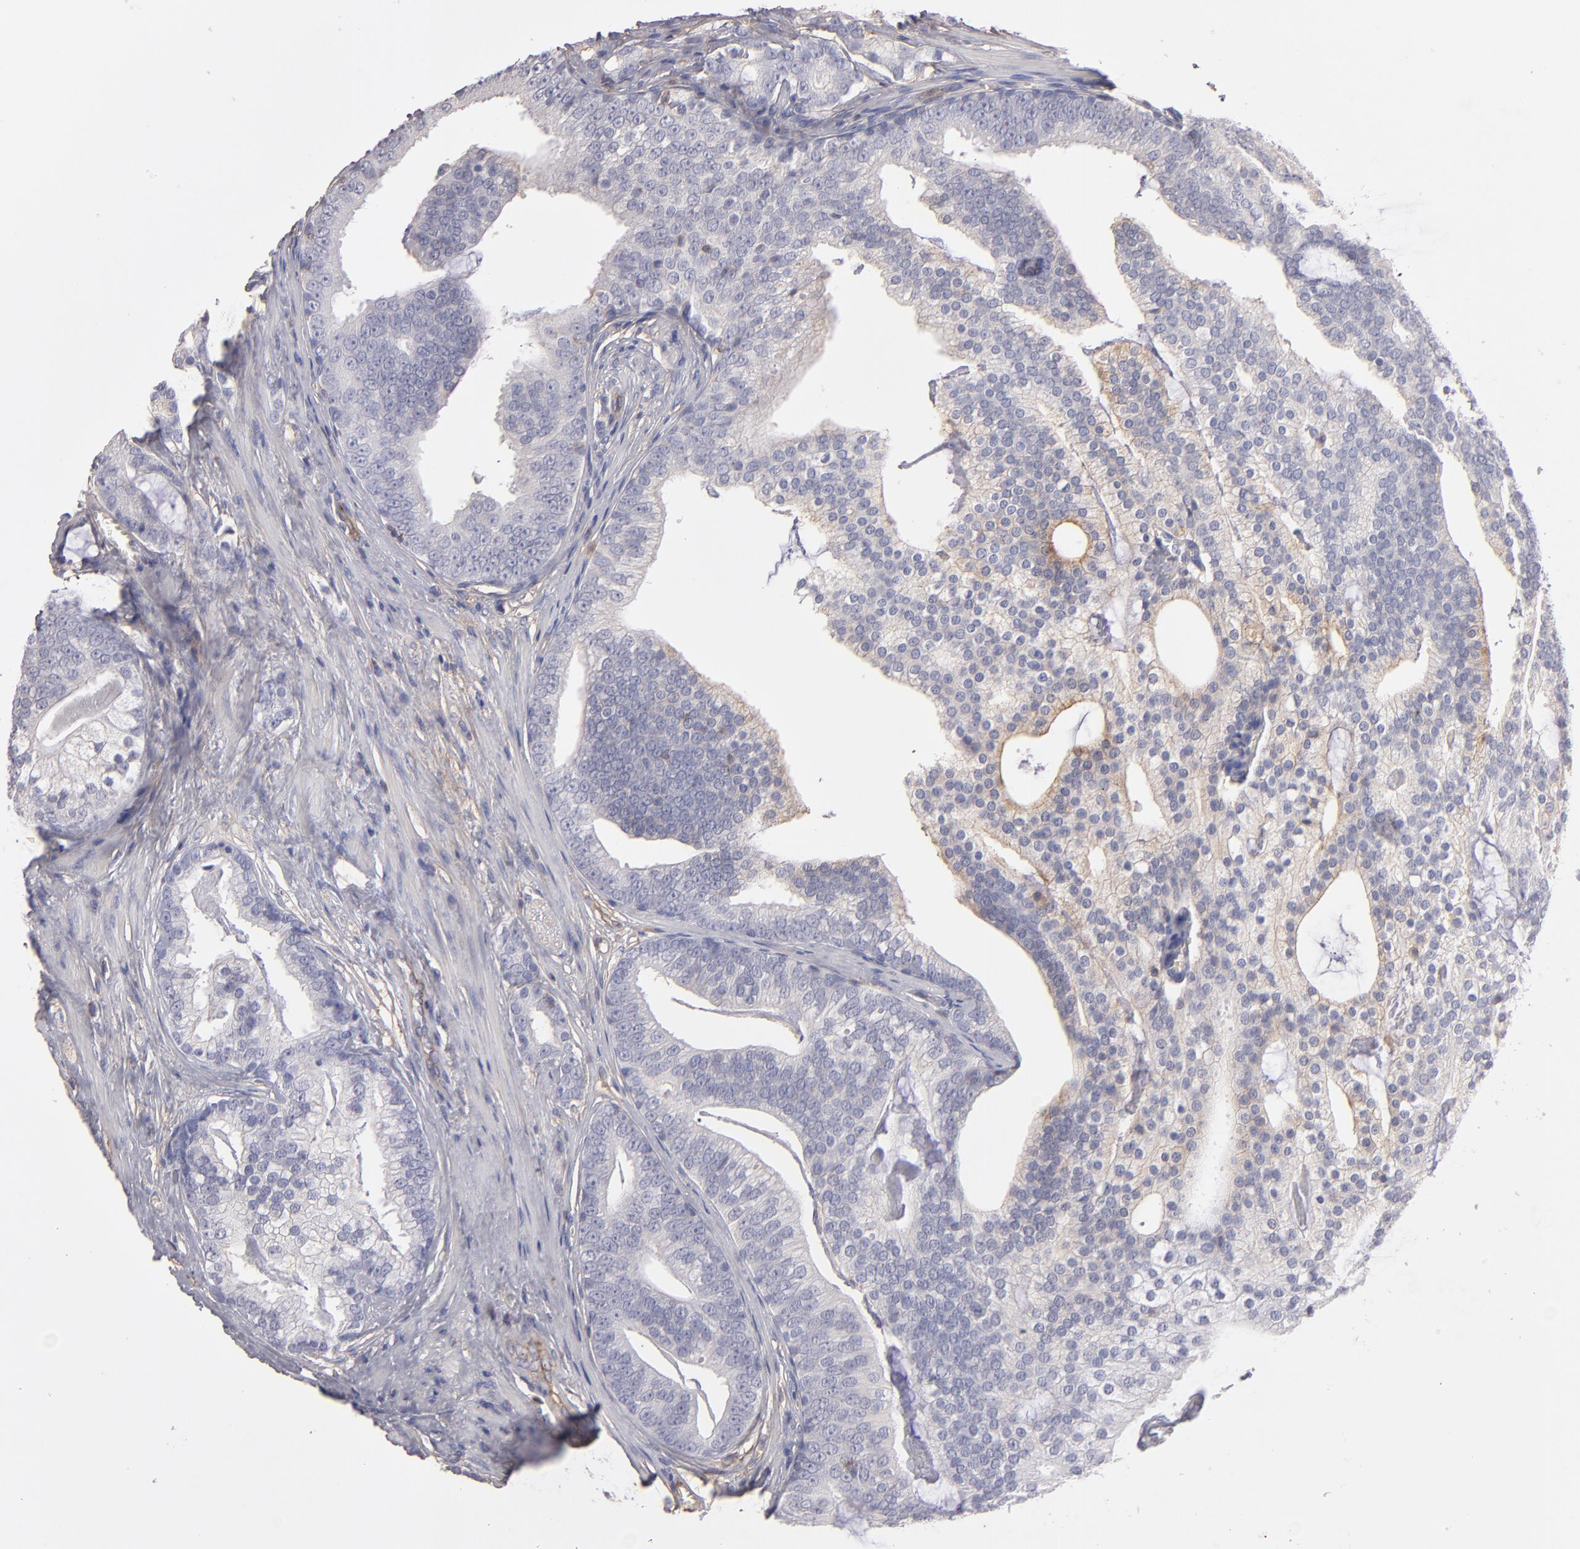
{"staining": {"intensity": "weak", "quantity": "<25%", "location": "cytoplasmic/membranous"}, "tissue": "prostate cancer", "cell_type": "Tumor cells", "image_type": "cancer", "snomed": [{"axis": "morphology", "description": "Adenocarcinoma, Low grade"}, {"axis": "topography", "description": "Prostate"}], "caption": "The immunohistochemistry (IHC) micrograph has no significant staining in tumor cells of prostate cancer tissue. (DAB (3,3'-diaminobenzidine) immunohistochemistry, high magnification).", "gene": "ABCB1", "patient": {"sex": "male", "age": 58}}